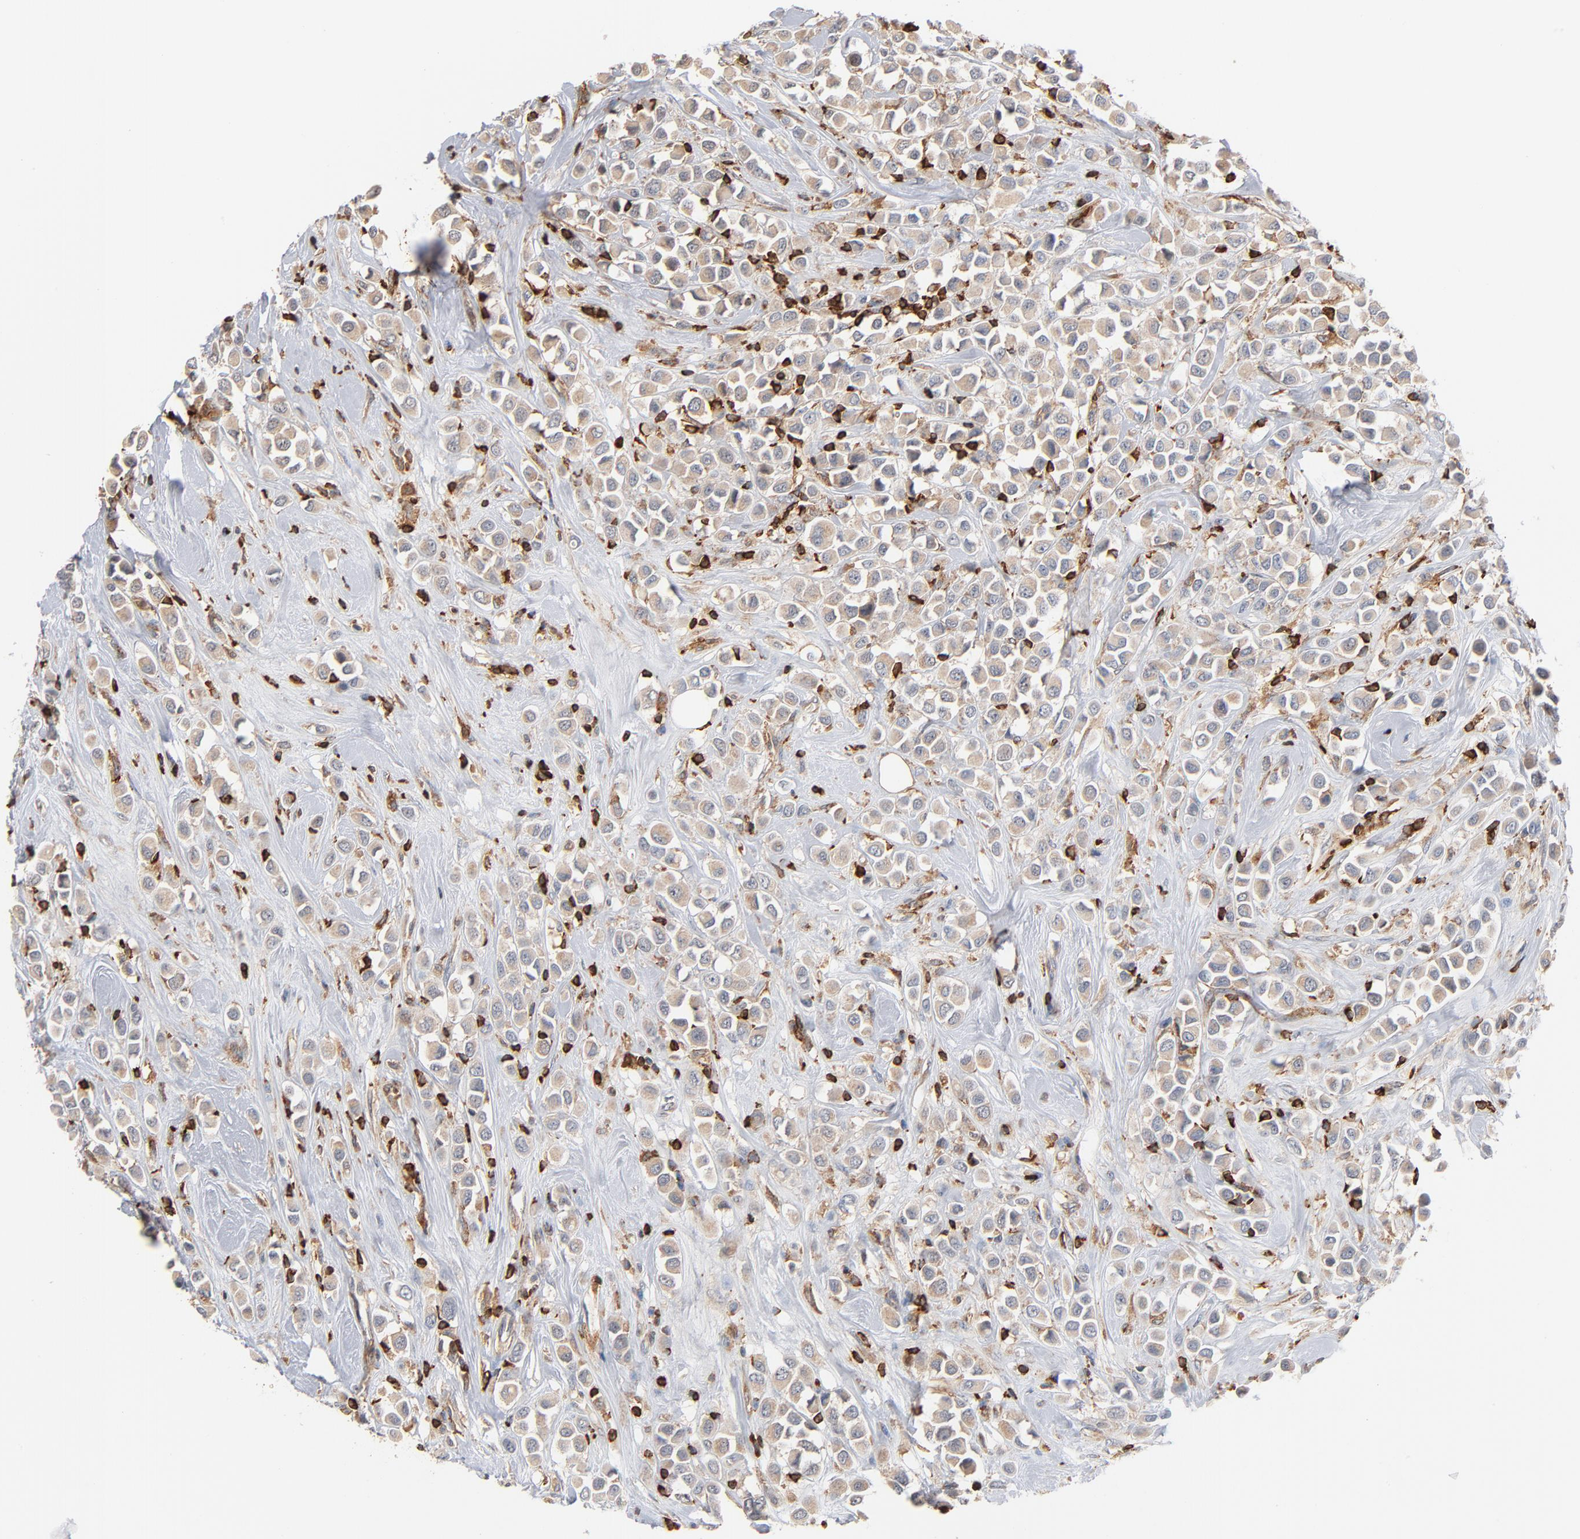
{"staining": {"intensity": "weak", "quantity": ">75%", "location": "cytoplasmic/membranous"}, "tissue": "breast cancer", "cell_type": "Tumor cells", "image_type": "cancer", "snomed": [{"axis": "morphology", "description": "Duct carcinoma"}, {"axis": "topography", "description": "Breast"}], "caption": "This is an image of IHC staining of breast cancer (invasive ductal carcinoma), which shows weak expression in the cytoplasmic/membranous of tumor cells.", "gene": "SH3KBP1", "patient": {"sex": "female", "age": 61}}